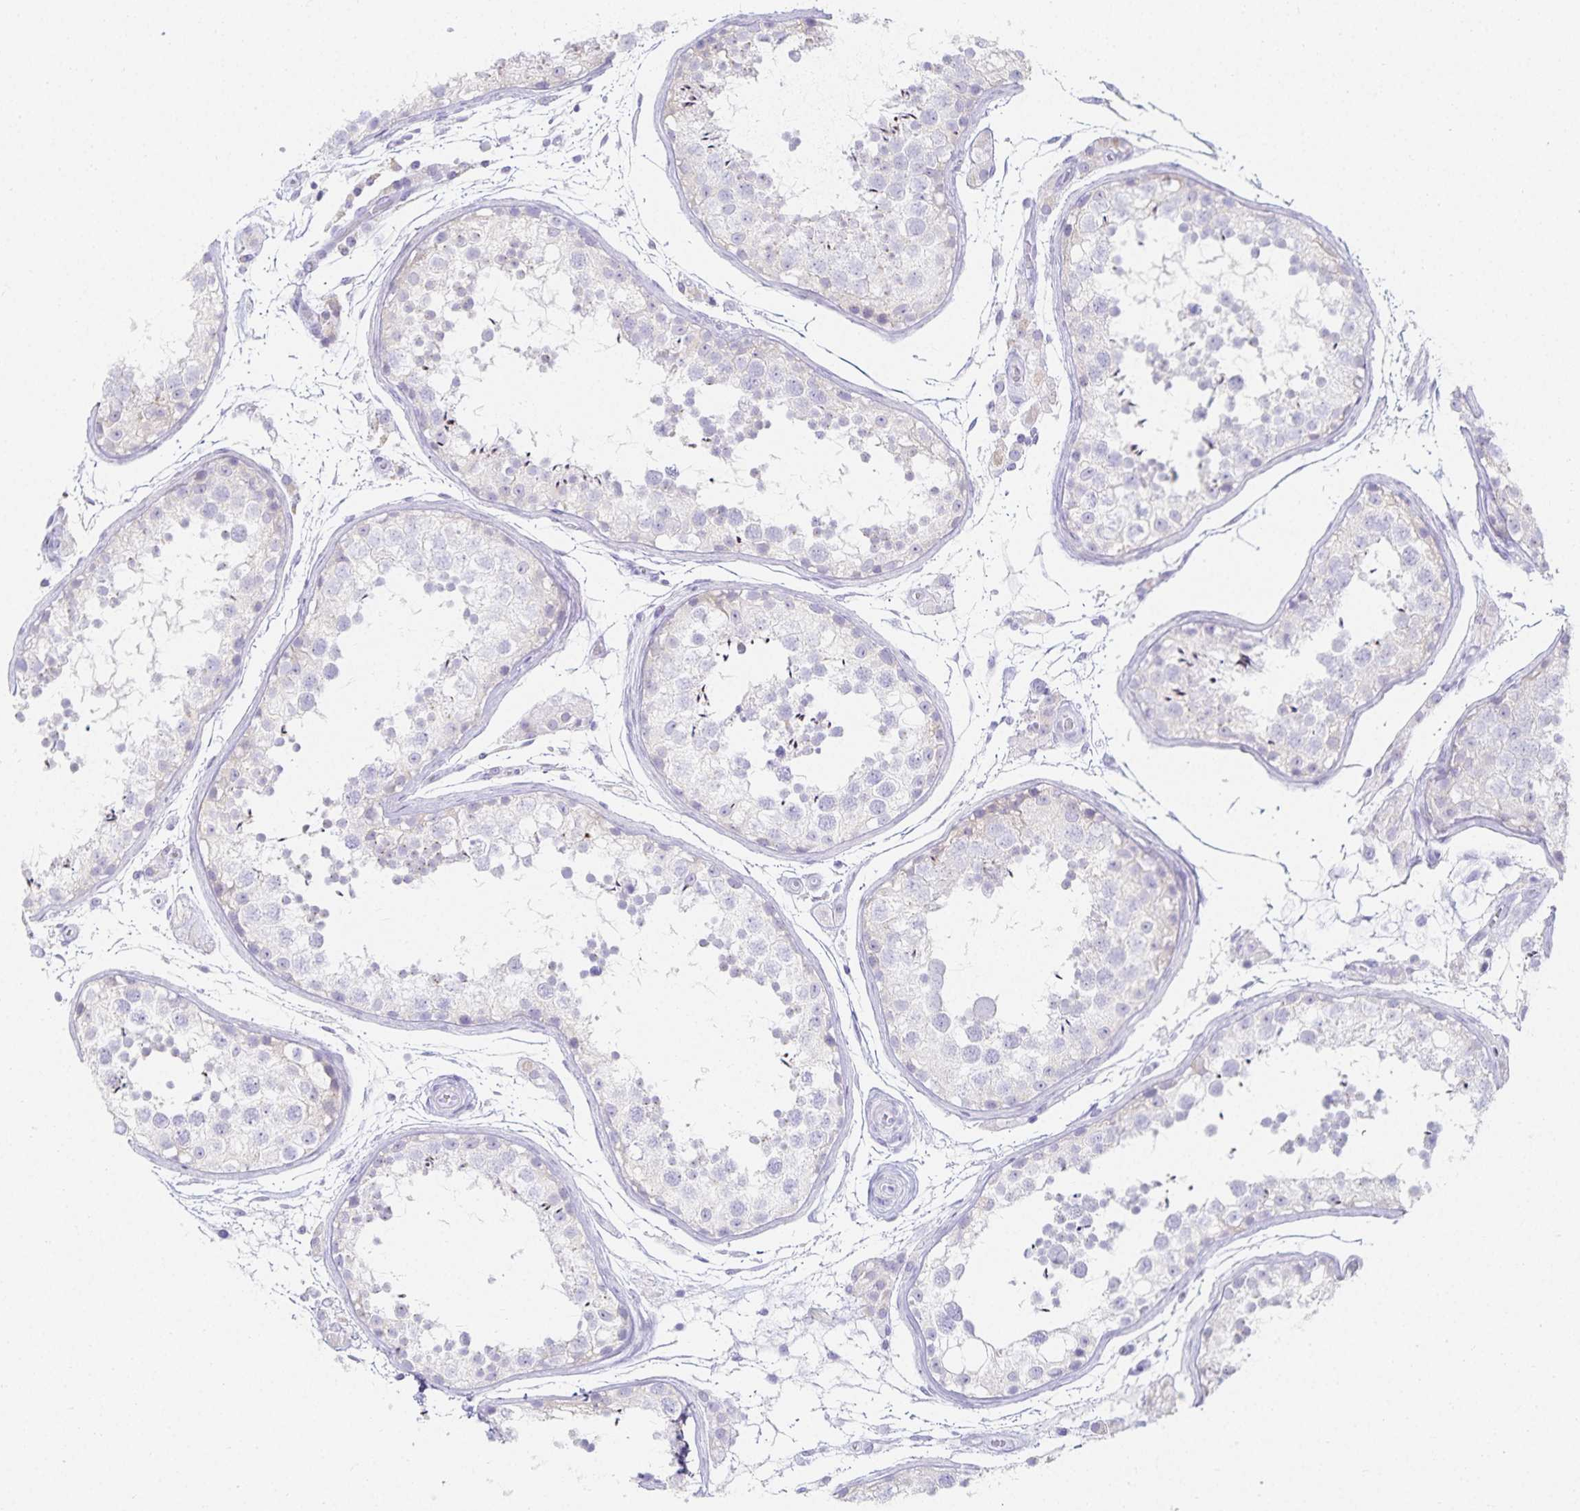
{"staining": {"intensity": "weak", "quantity": "<25%", "location": "cytoplasmic/membranous"}, "tissue": "testis", "cell_type": "Cells in seminiferous ducts", "image_type": "normal", "snomed": [{"axis": "morphology", "description": "Normal tissue, NOS"}, {"axis": "topography", "description": "Testis"}], "caption": "The photomicrograph shows no staining of cells in seminiferous ducts in normal testis.", "gene": "GP2", "patient": {"sex": "male", "age": 29}}